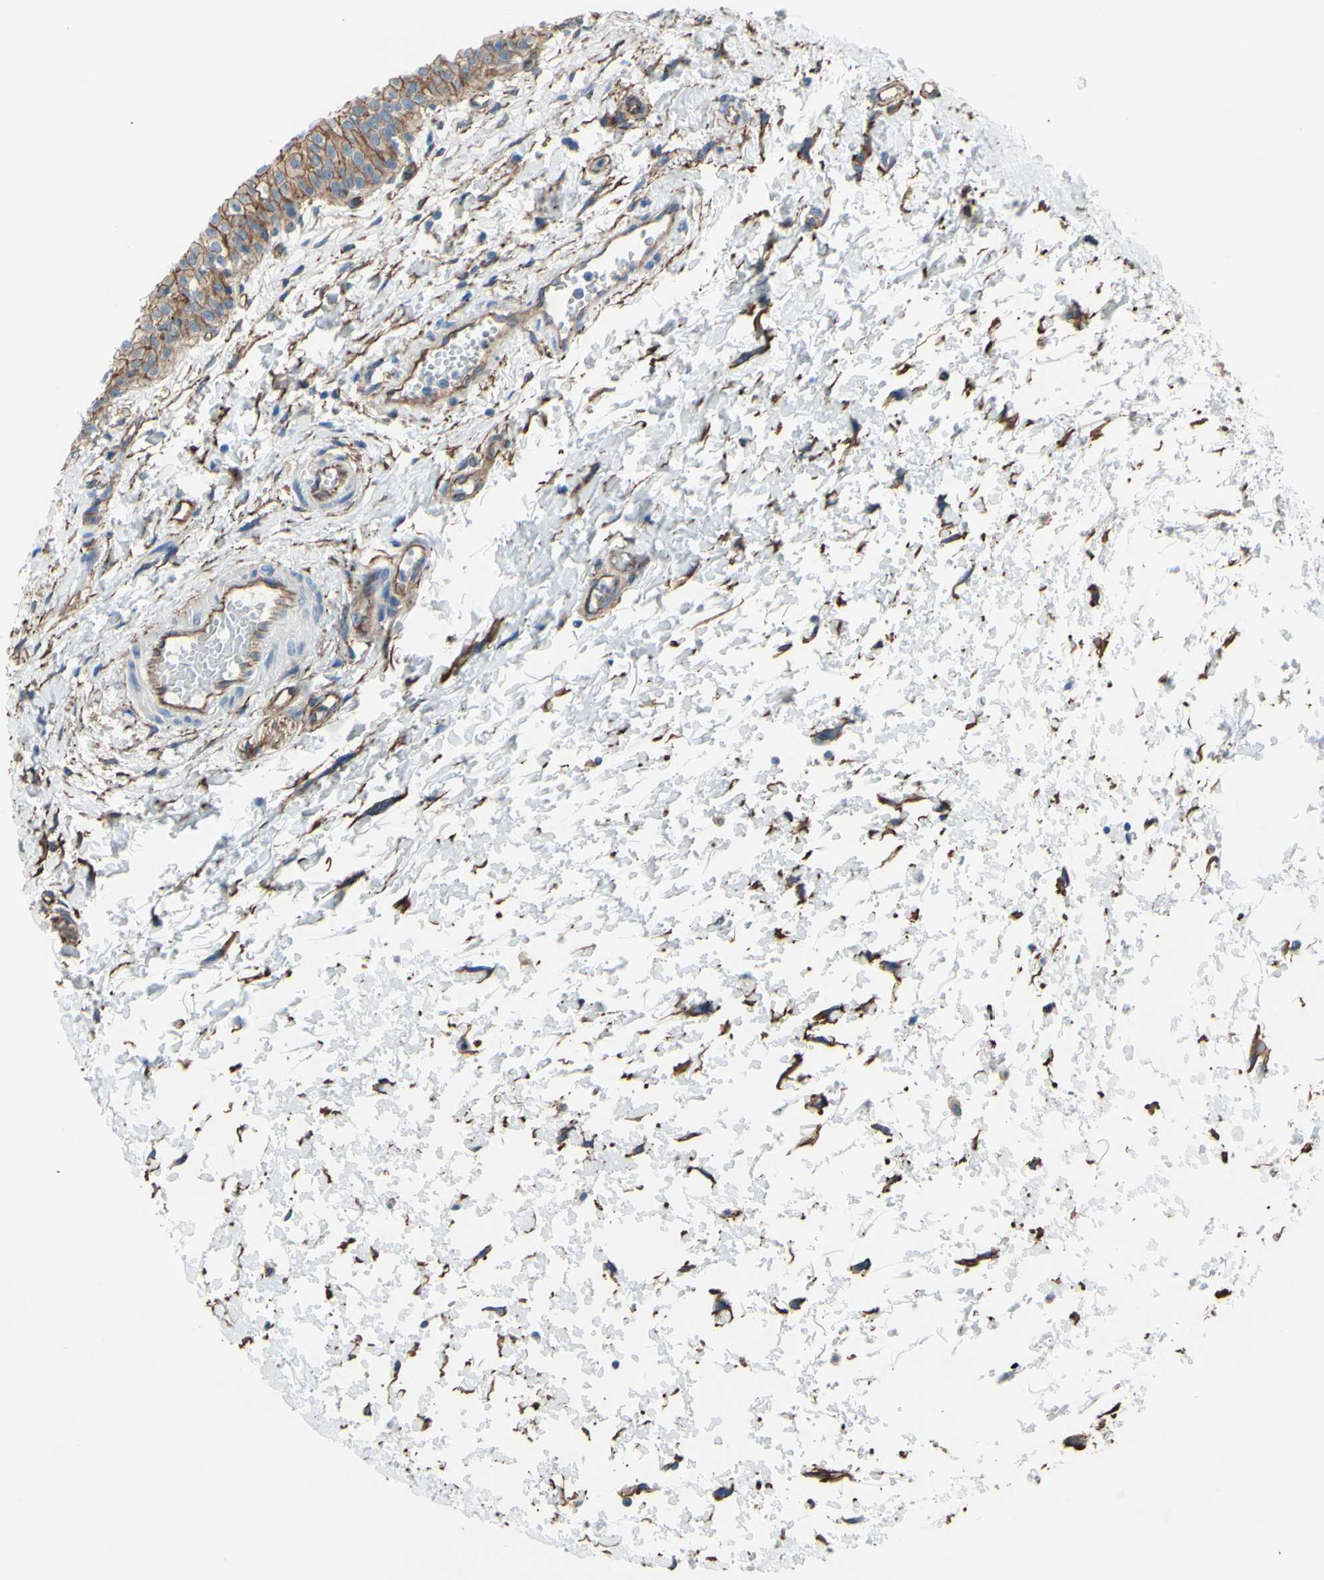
{"staining": {"intensity": "moderate", "quantity": ">75%", "location": "cytoplasmic/membranous"}, "tissue": "urinary bladder", "cell_type": "Urothelial cells", "image_type": "normal", "snomed": [{"axis": "morphology", "description": "Normal tissue, NOS"}, {"axis": "topography", "description": "Urinary bladder"}], "caption": "Protein expression analysis of unremarkable human urinary bladder reveals moderate cytoplasmic/membranous positivity in approximately >75% of urothelial cells. (DAB (3,3'-diaminobenzidine) = brown stain, brightfield microscopy at high magnification).", "gene": "TPBG", "patient": {"sex": "male", "age": 55}}